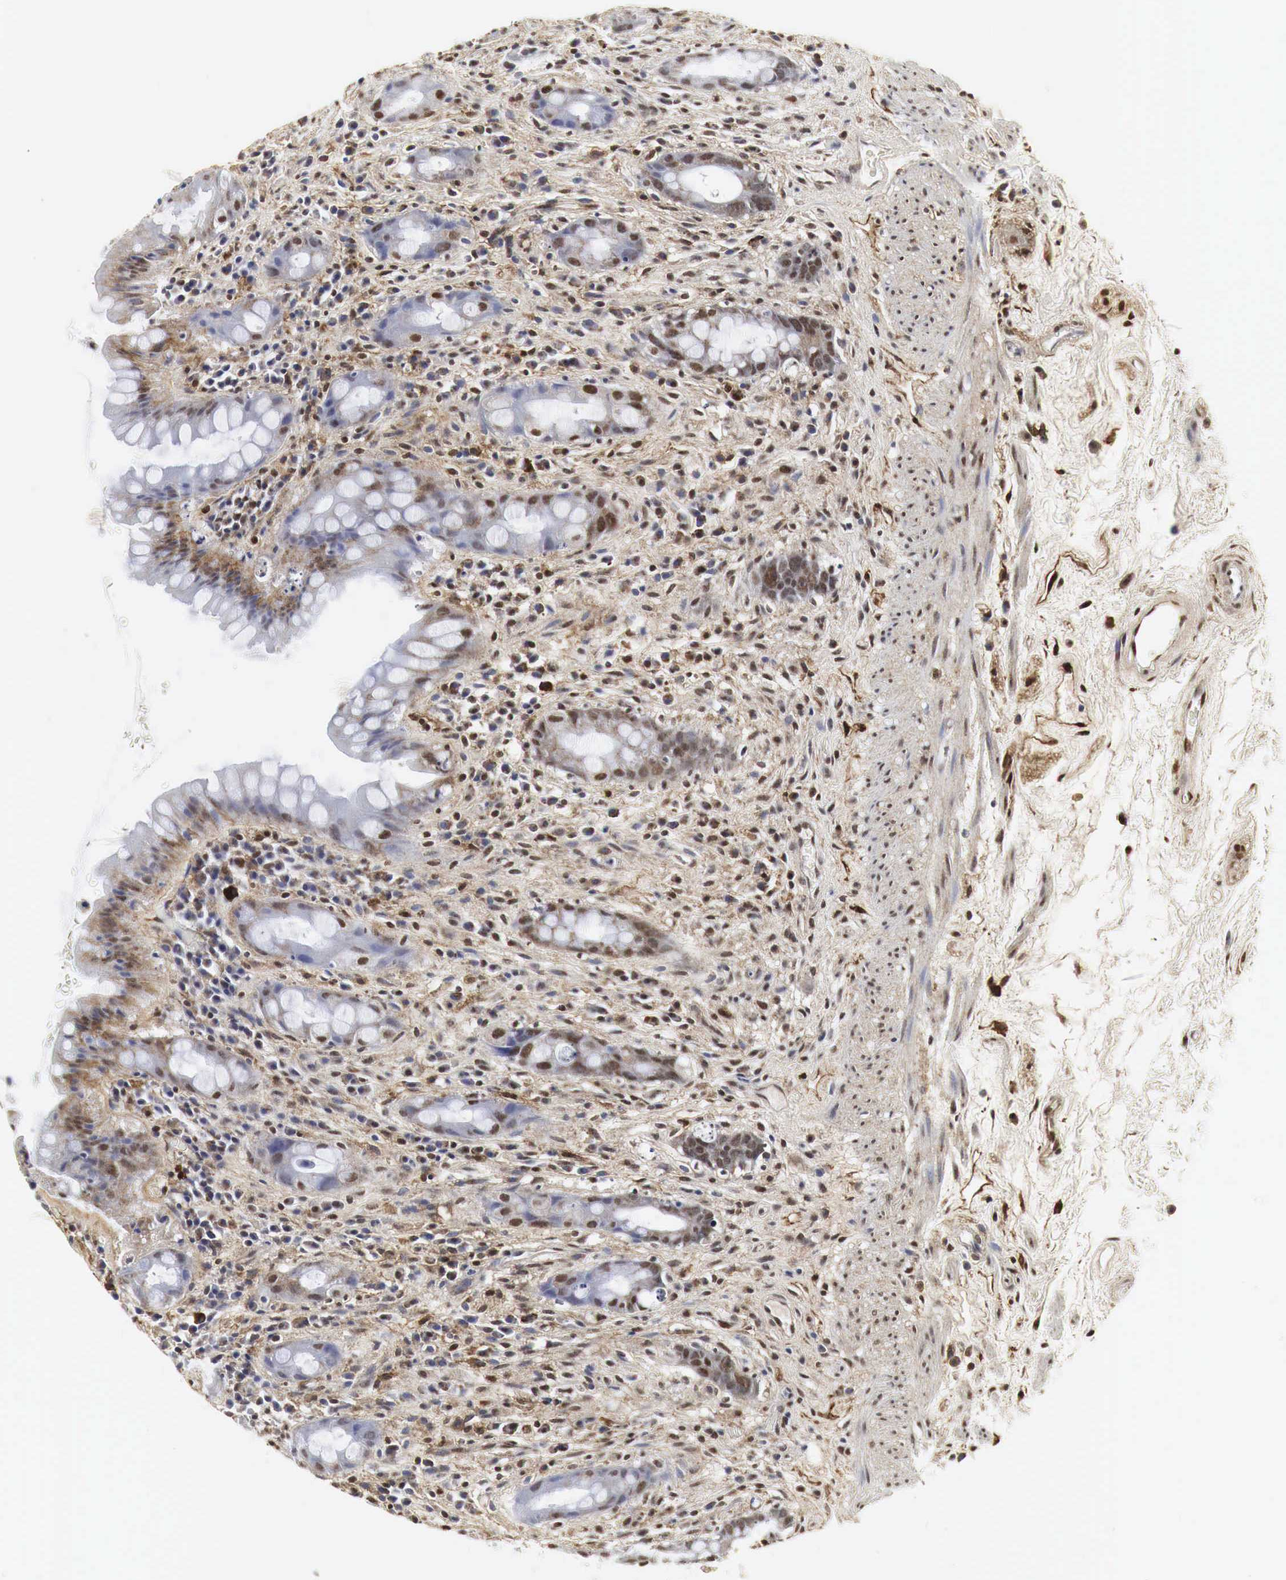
{"staining": {"intensity": "moderate", "quantity": "25%-75%", "location": "cytoplasmic/membranous,nuclear"}, "tissue": "rectum", "cell_type": "Glandular cells", "image_type": "normal", "snomed": [{"axis": "morphology", "description": "Normal tissue, NOS"}, {"axis": "topography", "description": "Rectum"}], "caption": "Unremarkable rectum reveals moderate cytoplasmic/membranous,nuclear staining in about 25%-75% of glandular cells.", "gene": "SPIN1", "patient": {"sex": "female", "age": 60}}